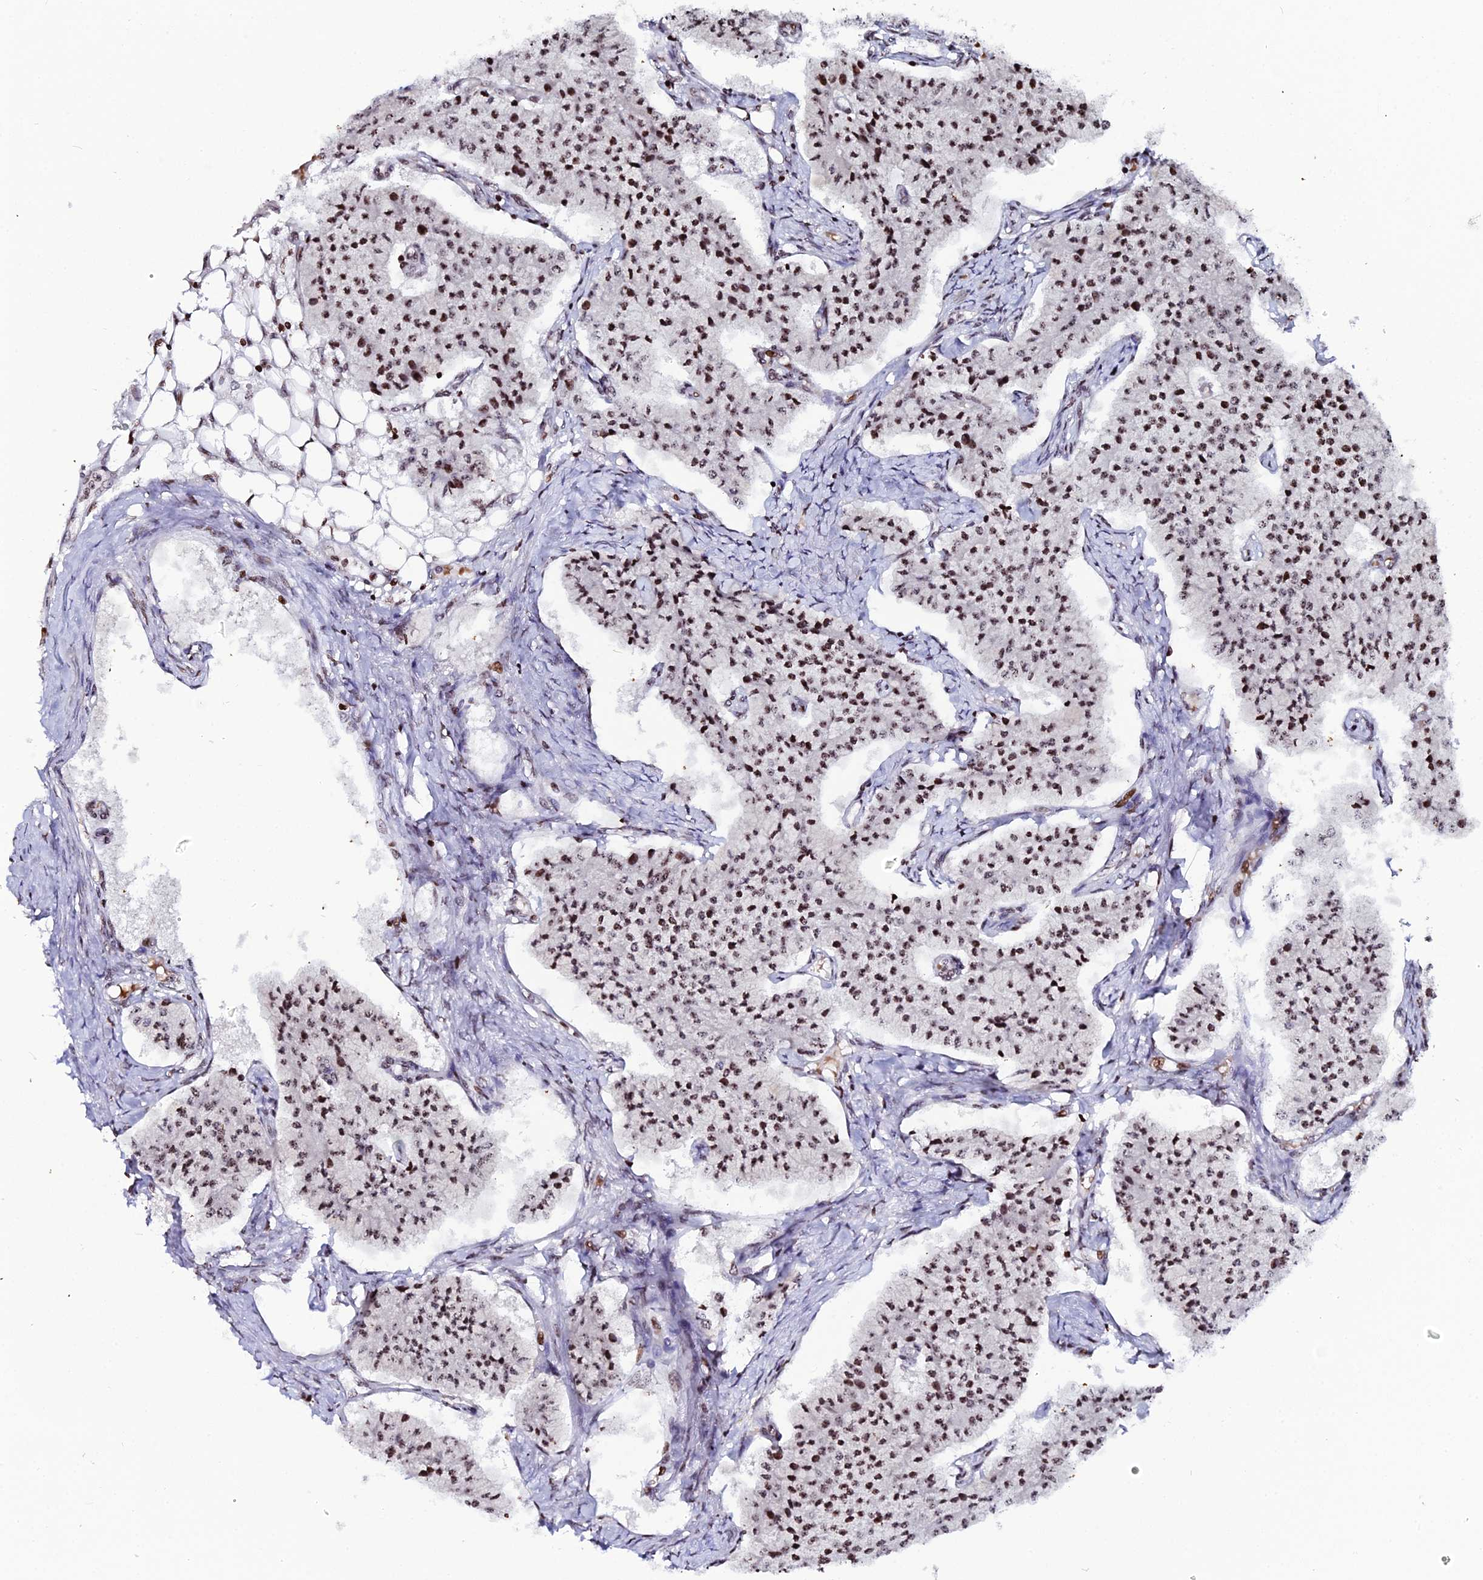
{"staining": {"intensity": "strong", "quantity": ">75%", "location": "nuclear"}, "tissue": "carcinoid", "cell_type": "Tumor cells", "image_type": "cancer", "snomed": [{"axis": "morphology", "description": "Carcinoid, malignant, NOS"}, {"axis": "topography", "description": "Colon"}], "caption": "This image shows immunohistochemistry (IHC) staining of carcinoid, with high strong nuclear positivity in about >75% of tumor cells.", "gene": "MYNN", "patient": {"sex": "female", "age": 52}}